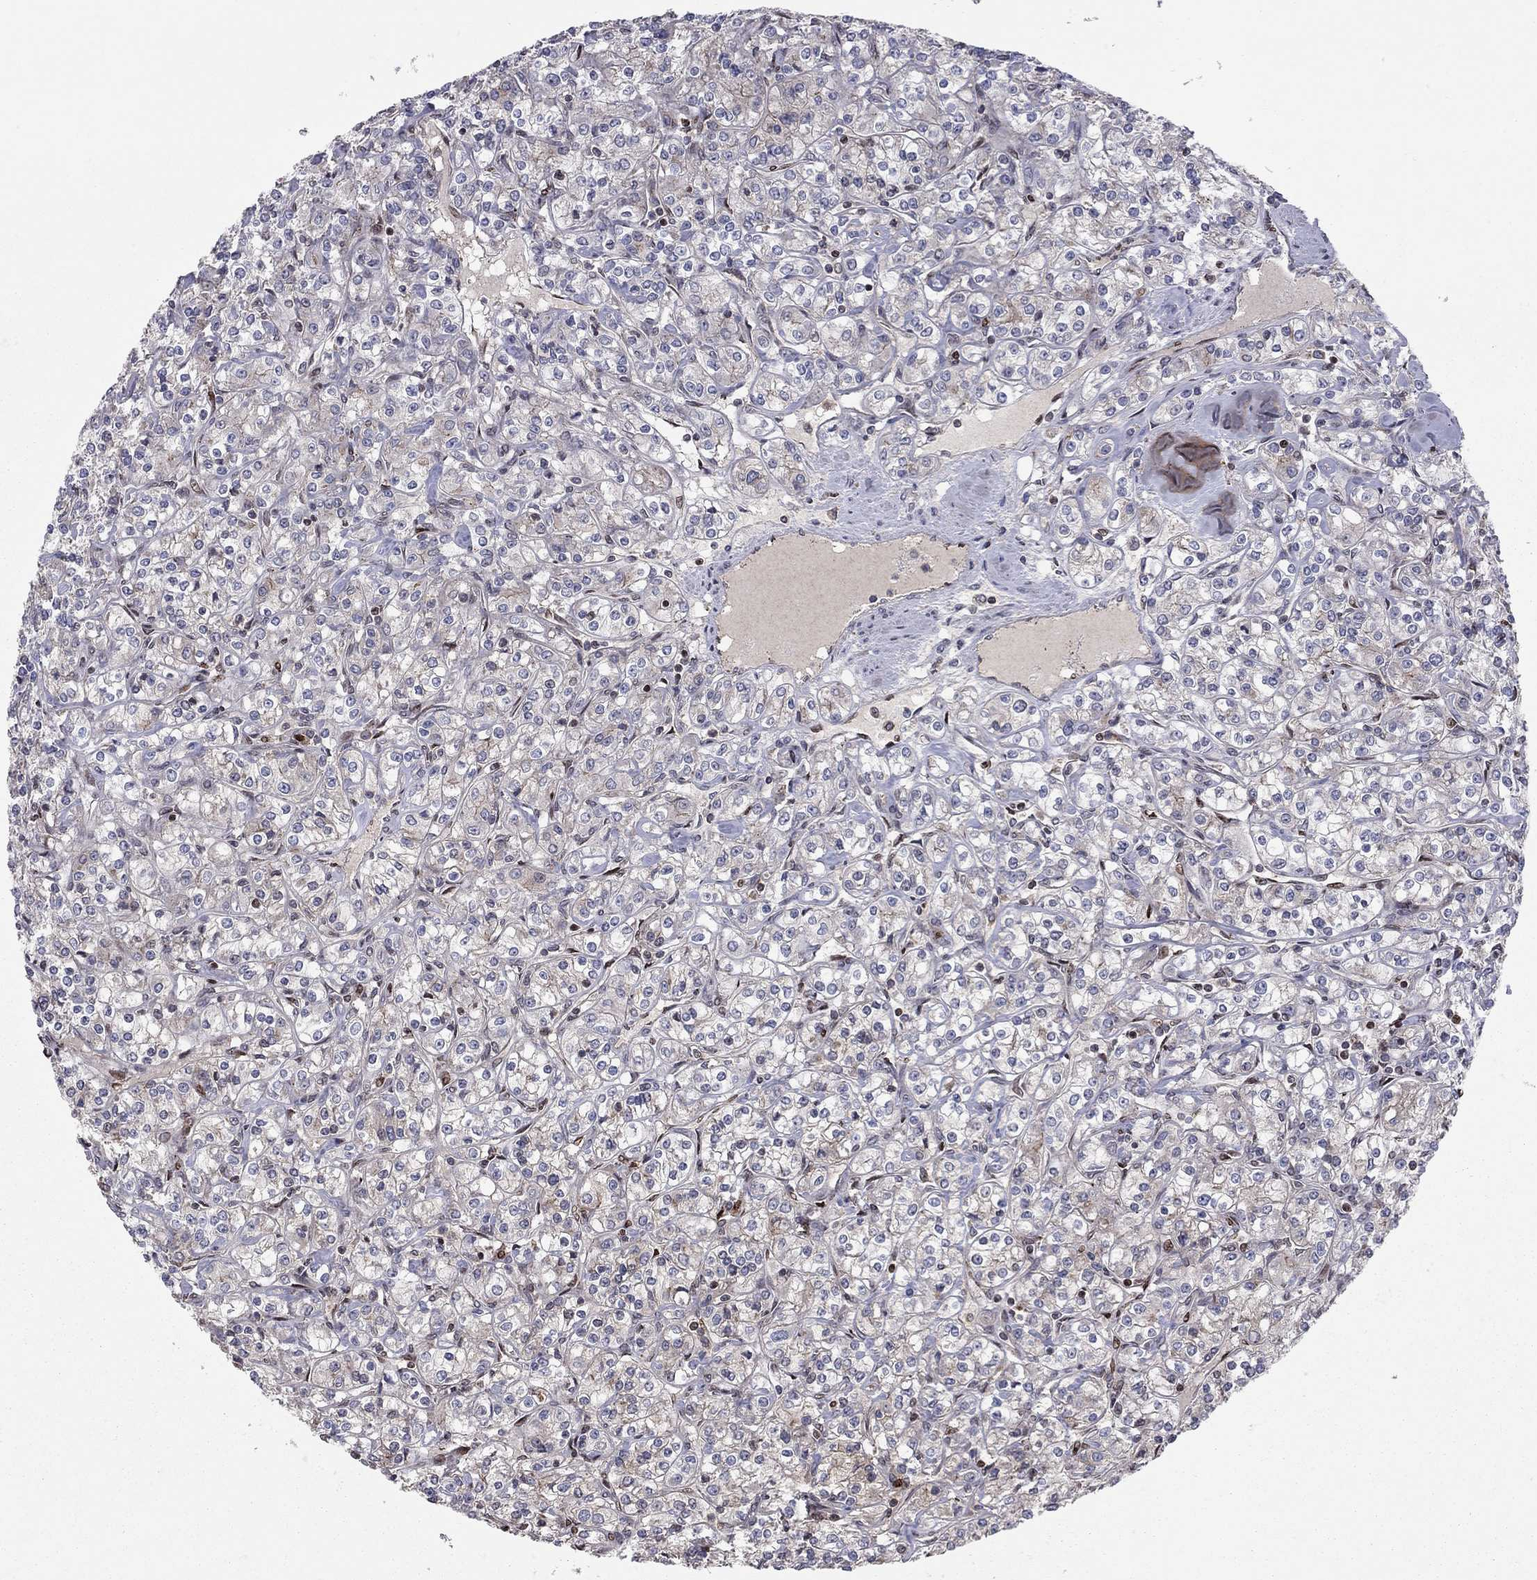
{"staining": {"intensity": "negative", "quantity": "none", "location": "none"}, "tissue": "renal cancer", "cell_type": "Tumor cells", "image_type": "cancer", "snomed": [{"axis": "morphology", "description": "Adenocarcinoma, NOS"}, {"axis": "topography", "description": "Kidney"}], "caption": "Immunohistochemical staining of renal adenocarcinoma reveals no significant staining in tumor cells.", "gene": "ERN2", "patient": {"sex": "male", "age": 77}}